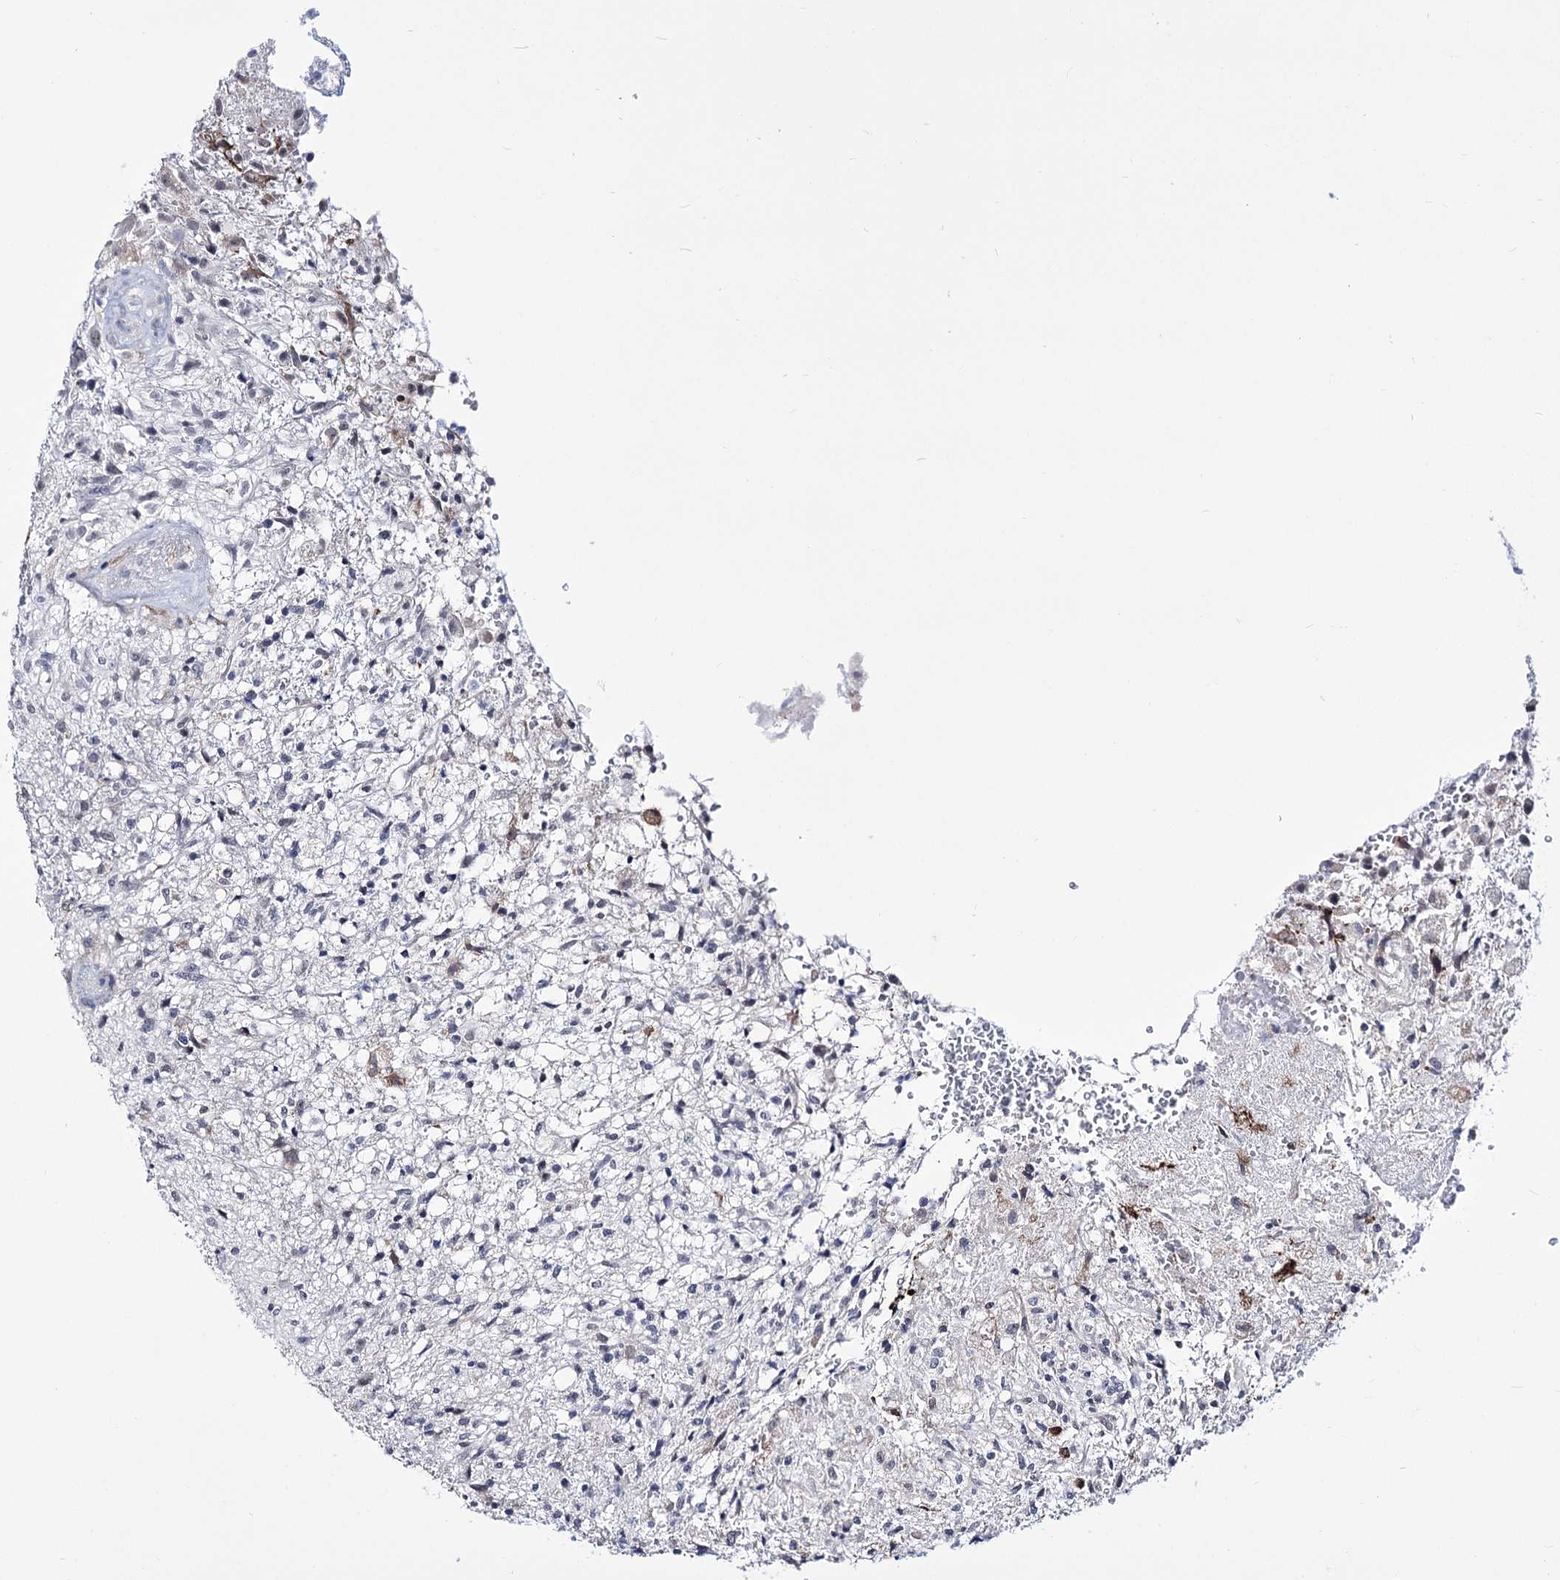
{"staining": {"intensity": "negative", "quantity": "none", "location": "none"}, "tissue": "glioma", "cell_type": "Tumor cells", "image_type": "cancer", "snomed": [{"axis": "morphology", "description": "Glioma, malignant, High grade"}, {"axis": "topography", "description": "Brain"}], "caption": "Histopathology image shows no significant protein expression in tumor cells of malignant high-grade glioma.", "gene": "PPRC1", "patient": {"sex": "male", "age": 56}}